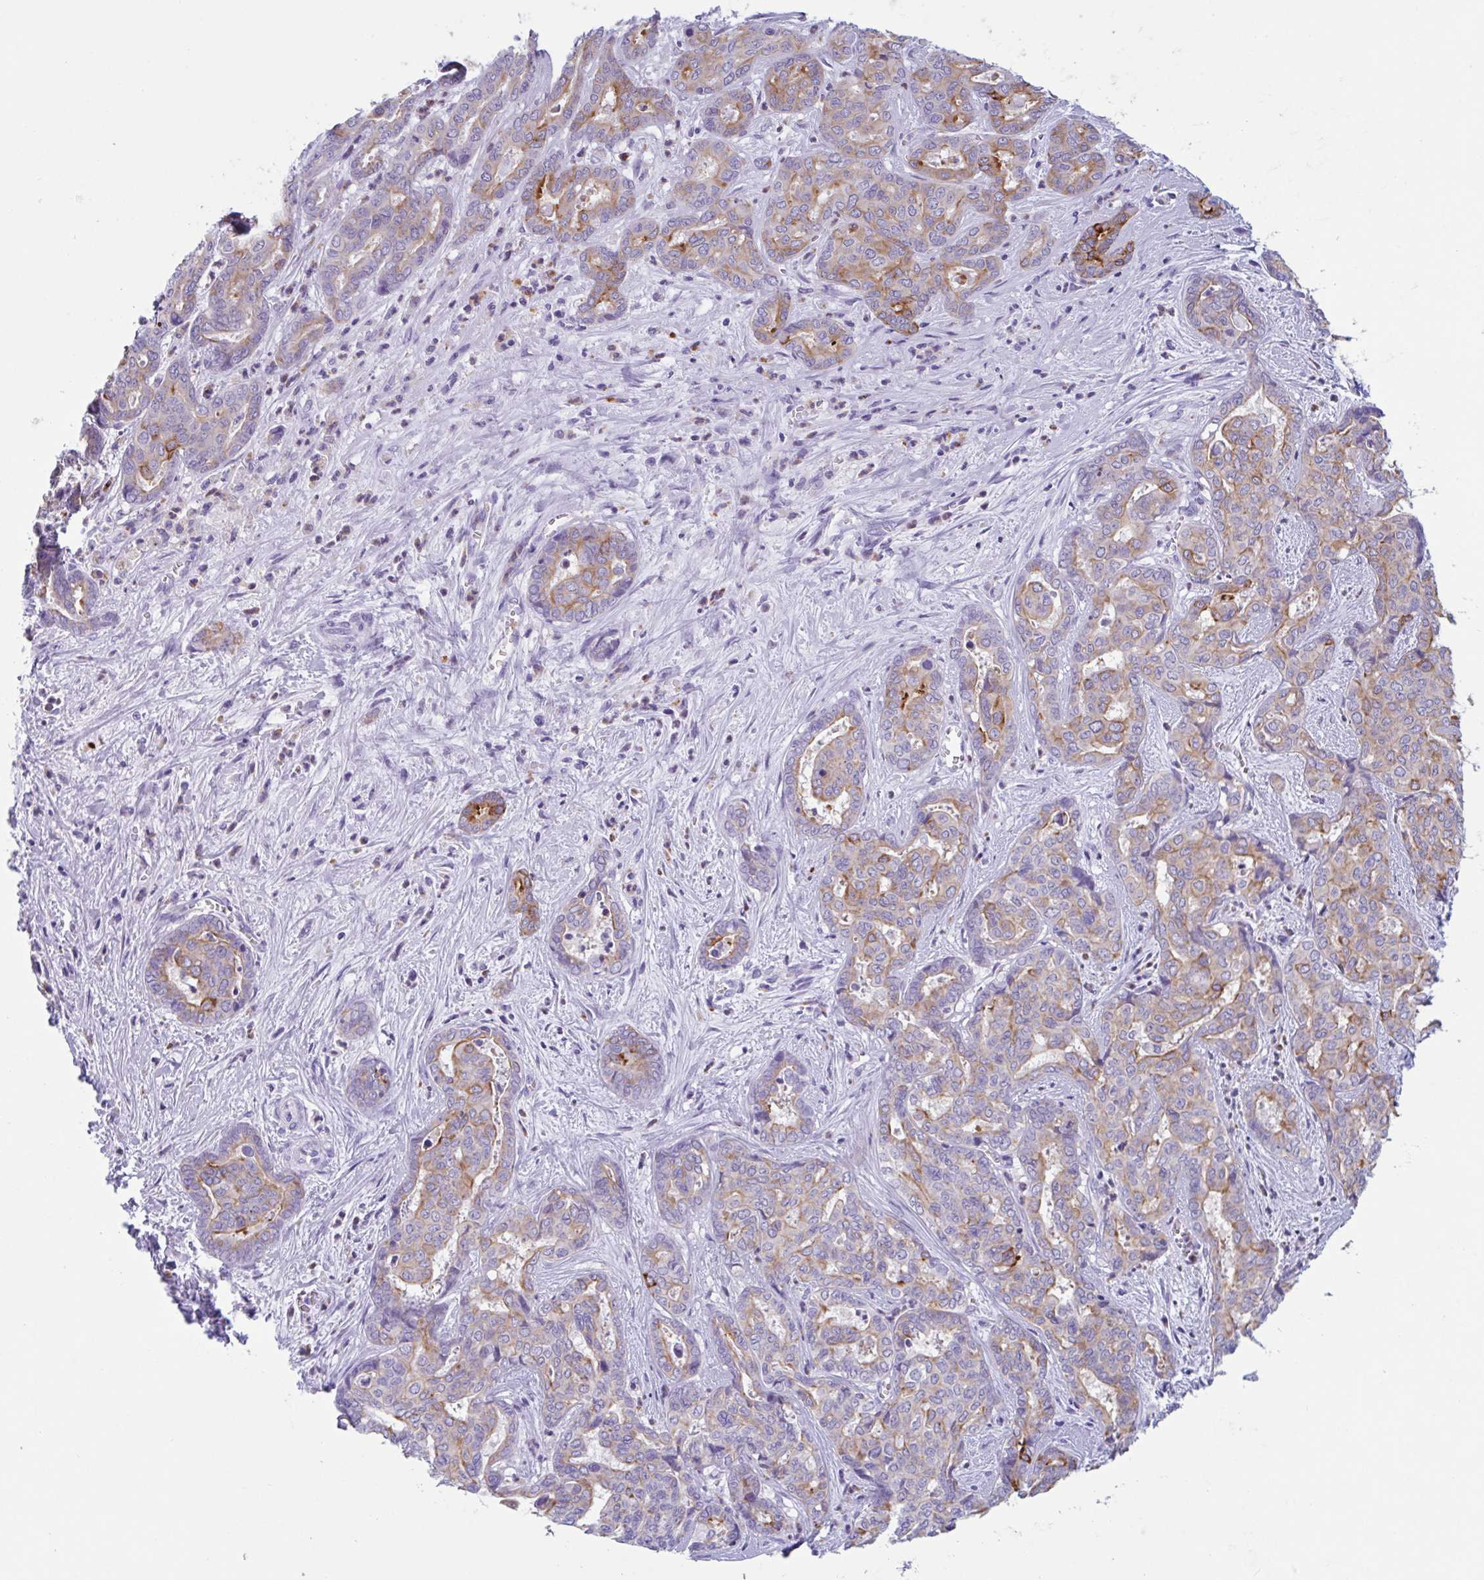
{"staining": {"intensity": "moderate", "quantity": "25%-75%", "location": "cytoplasmic/membranous"}, "tissue": "liver cancer", "cell_type": "Tumor cells", "image_type": "cancer", "snomed": [{"axis": "morphology", "description": "Cholangiocarcinoma"}, {"axis": "topography", "description": "Liver"}], "caption": "The image shows a brown stain indicating the presence of a protein in the cytoplasmic/membranous of tumor cells in liver cancer.", "gene": "DTWD2", "patient": {"sex": "female", "age": 64}}